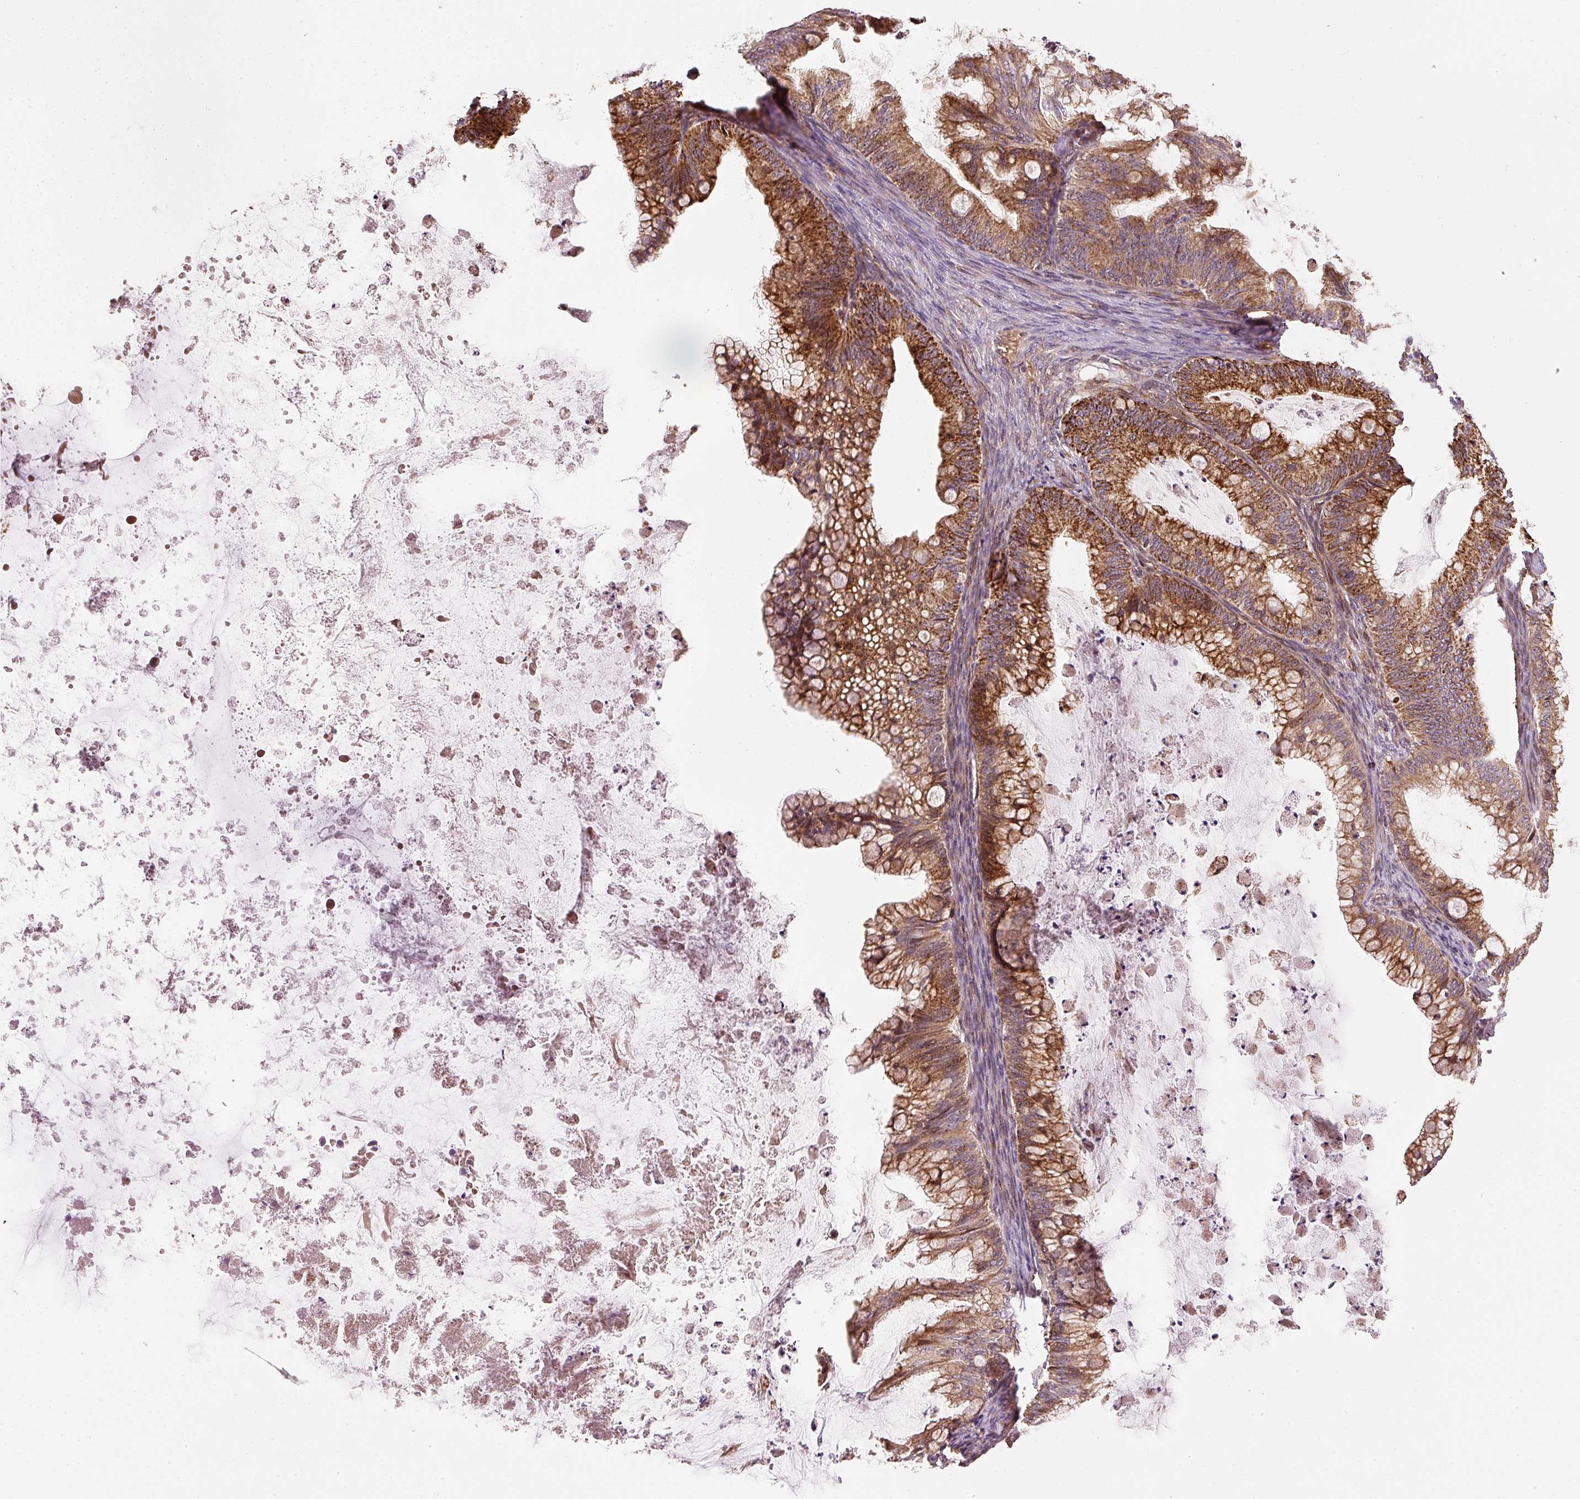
{"staining": {"intensity": "strong", "quantity": ">75%", "location": "cytoplasmic/membranous"}, "tissue": "ovarian cancer", "cell_type": "Tumor cells", "image_type": "cancer", "snomed": [{"axis": "morphology", "description": "Cystadenocarcinoma, mucinous, NOS"}, {"axis": "topography", "description": "Ovary"}], "caption": "Protein analysis of mucinous cystadenocarcinoma (ovarian) tissue exhibits strong cytoplasmic/membranous expression in approximately >75% of tumor cells.", "gene": "ISCU", "patient": {"sex": "female", "age": 35}}